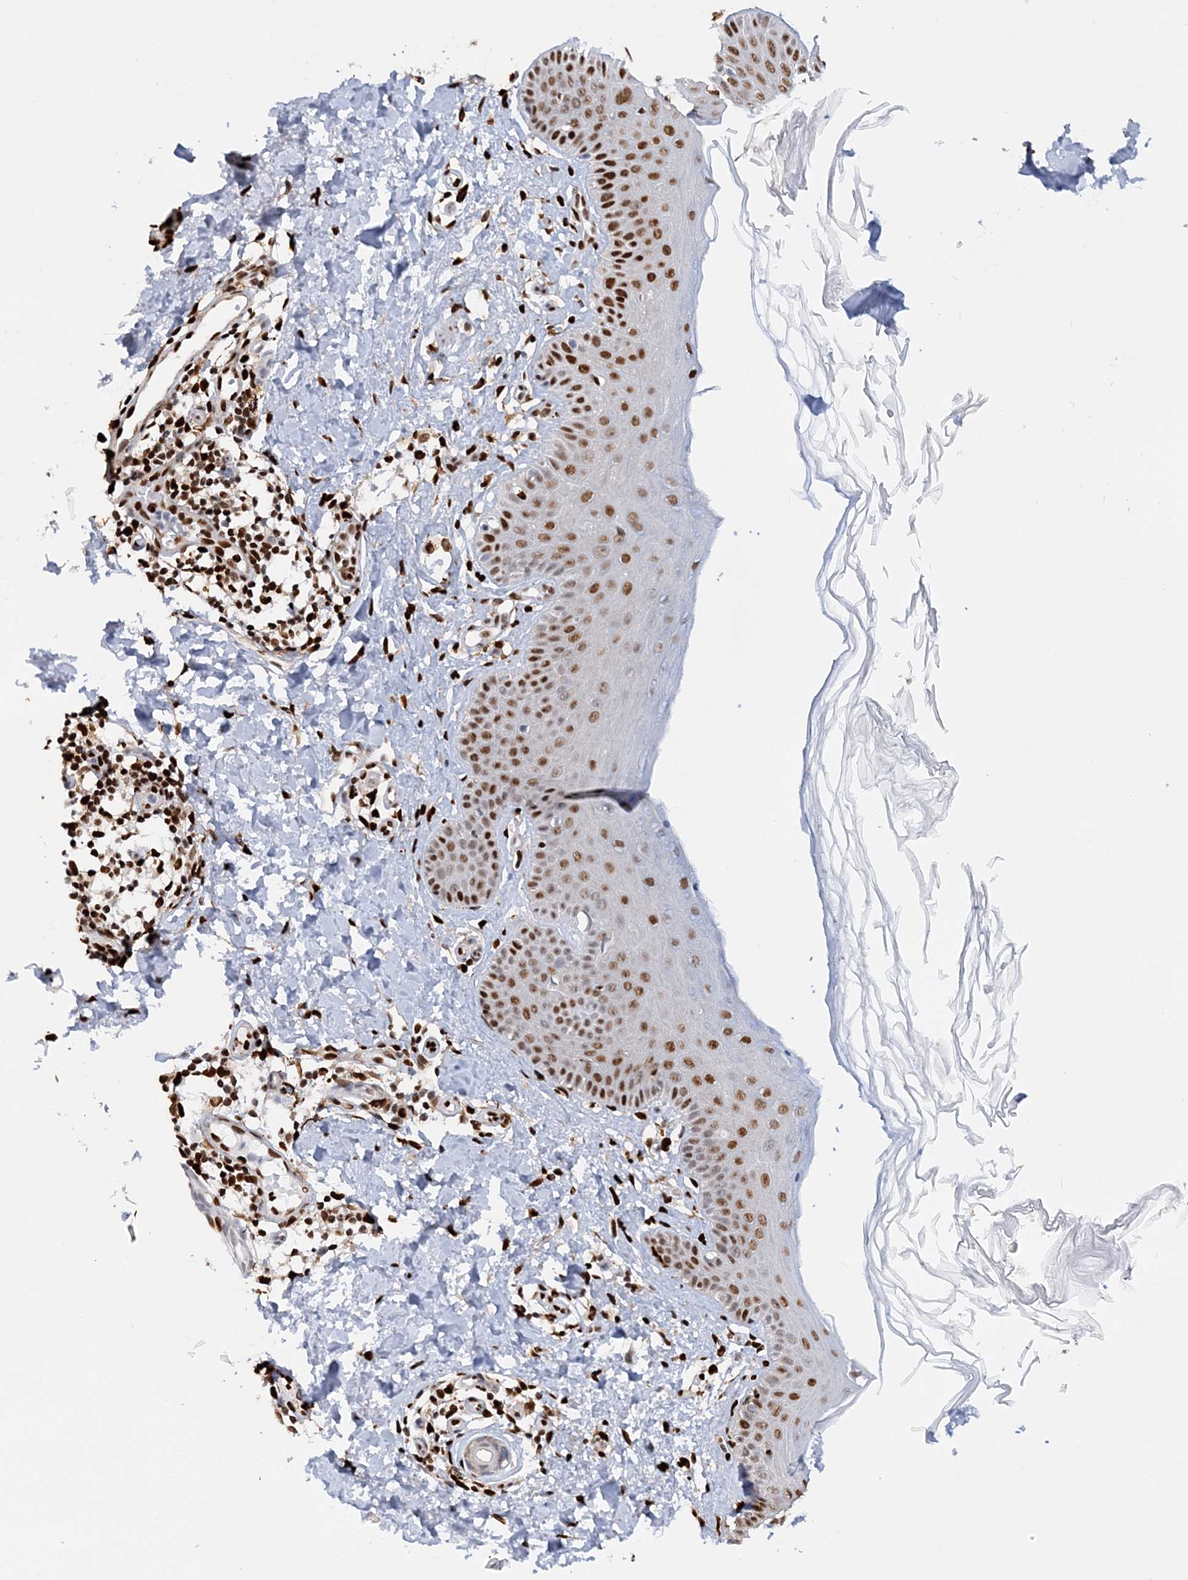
{"staining": {"intensity": "strong", "quantity": ">75%", "location": "nuclear"}, "tissue": "skin", "cell_type": "Fibroblasts", "image_type": "normal", "snomed": [{"axis": "morphology", "description": "Normal tissue, NOS"}, {"axis": "topography", "description": "Skin"}], "caption": "Protein staining demonstrates strong nuclear expression in about >75% of fibroblasts in unremarkable skin.", "gene": "NIT2", "patient": {"sex": "male", "age": 52}}